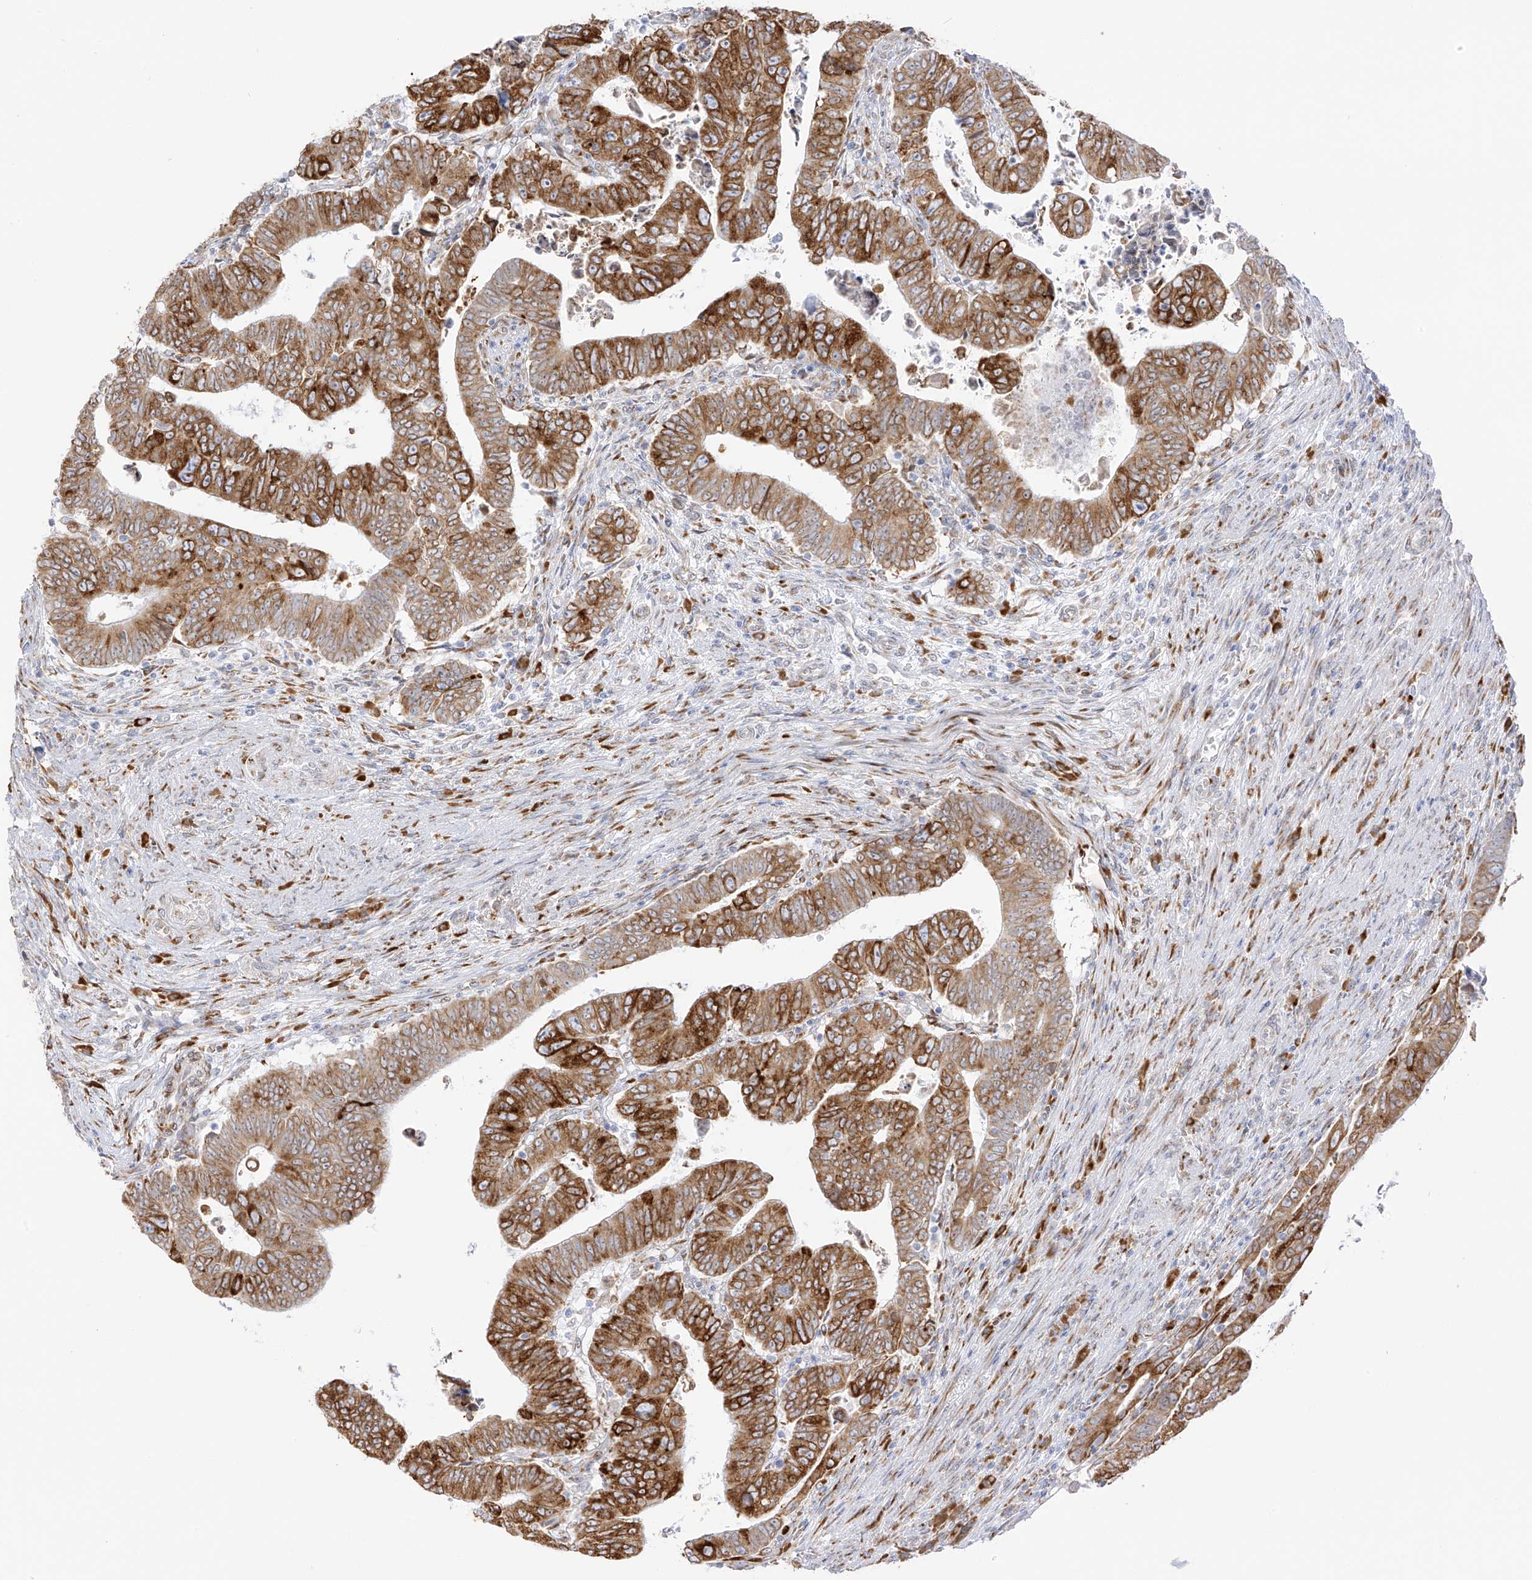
{"staining": {"intensity": "moderate", "quantity": ">75%", "location": "cytoplasmic/membranous"}, "tissue": "colorectal cancer", "cell_type": "Tumor cells", "image_type": "cancer", "snomed": [{"axis": "morphology", "description": "Normal tissue, NOS"}, {"axis": "morphology", "description": "Adenocarcinoma, NOS"}, {"axis": "topography", "description": "Rectum"}], "caption": "Immunohistochemical staining of human colorectal cancer (adenocarcinoma) demonstrates medium levels of moderate cytoplasmic/membranous protein positivity in approximately >75% of tumor cells.", "gene": "LRRC59", "patient": {"sex": "female", "age": 65}}